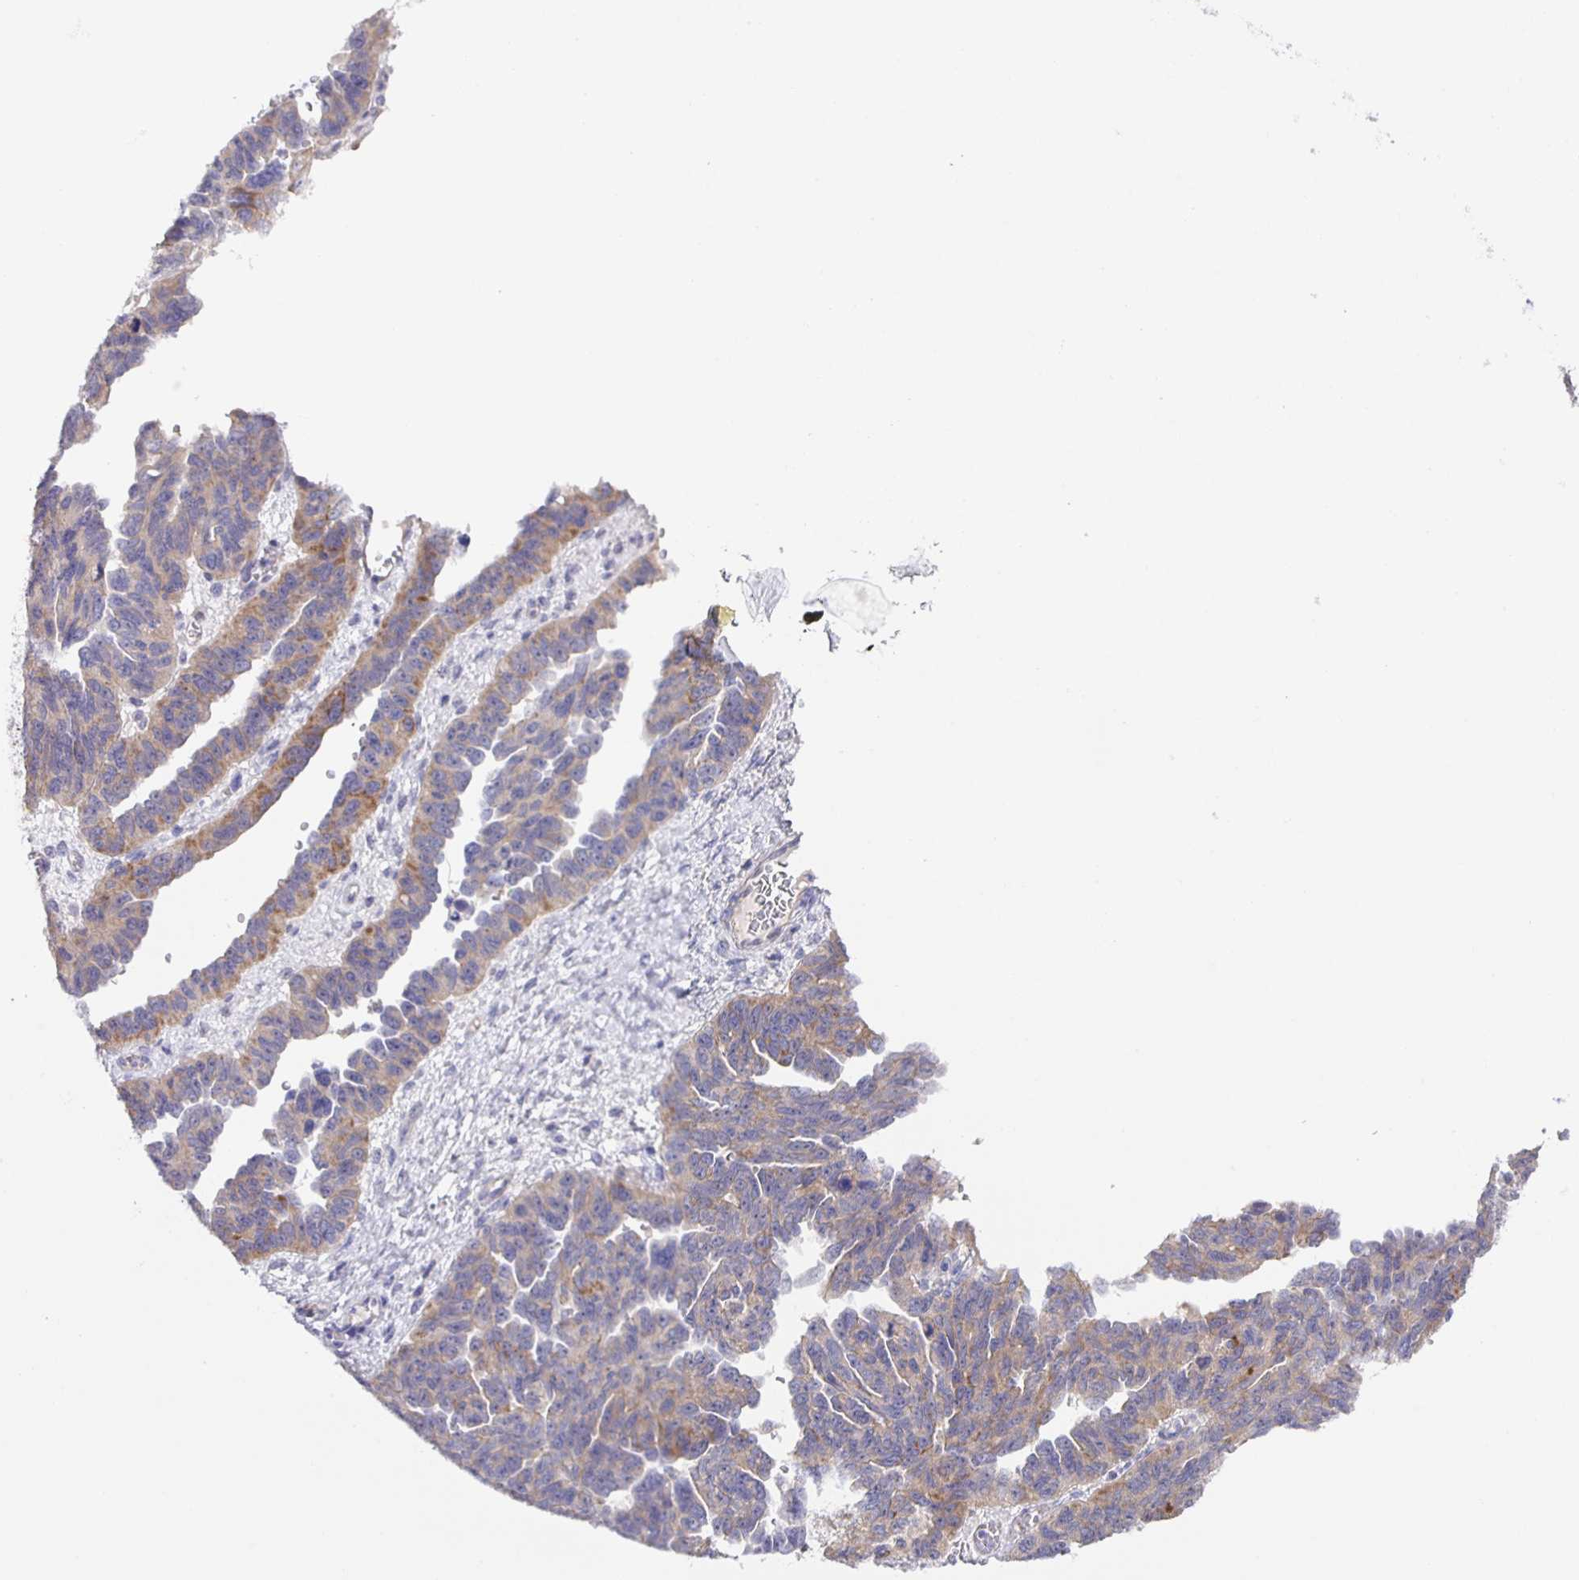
{"staining": {"intensity": "moderate", "quantity": "25%-75%", "location": "cytoplasmic/membranous"}, "tissue": "ovarian cancer", "cell_type": "Tumor cells", "image_type": "cancer", "snomed": [{"axis": "morphology", "description": "Cystadenocarcinoma, serous, NOS"}, {"axis": "topography", "description": "Ovary"}], "caption": "Brown immunohistochemical staining in human ovarian serous cystadenocarcinoma reveals moderate cytoplasmic/membranous expression in about 25%-75% of tumor cells. (brown staining indicates protein expression, while blue staining denotes nuclei).", "gene": "JMJD4", "patient": {"sex": "female", "age": 64}}